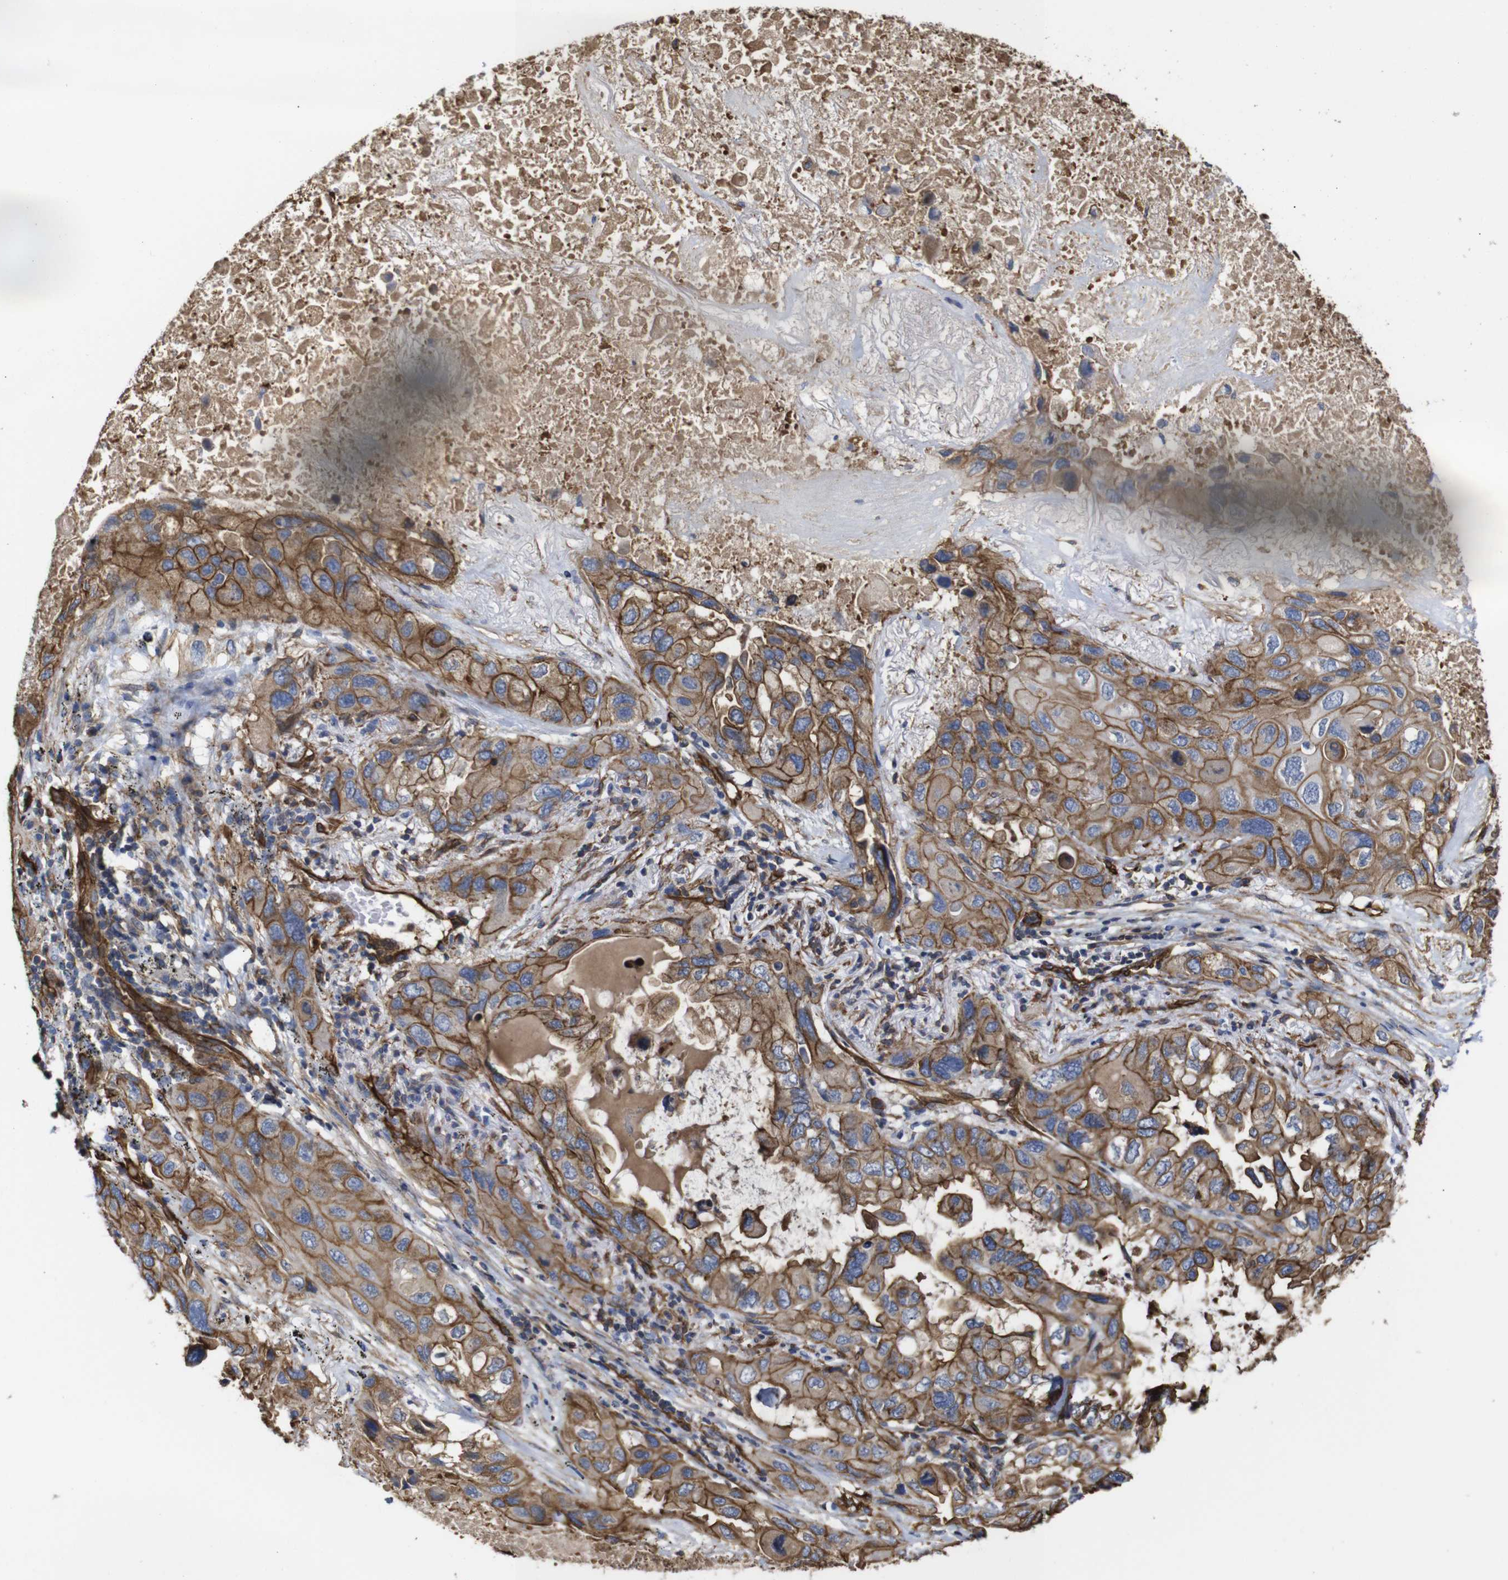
{"staining": {"intensity": "moderate", "quantity": ">75%", "location": "cytoplasmic/membranous"}, "tissue": "lung cancer", "cell_type": "Tumor cells", "image_type": "cancer", "snomed": [{"axis": "morphology", "description": "Squamous cell carcinoma, NOS"}, {"axis": "topography", "description": "Lung"}], "caption": "A brown stain shows moderate cytoplasmic/membranous staining of a protein in human lung cancer tumor cells. (Stains: DAB (3,3'-diaminobenzidine) in brown, nuclei in blue, Microscopy: brightfield microscopy at high magnification).", "gene": "SPTBN1", "patient": {"sex": "female", "age": 73}}